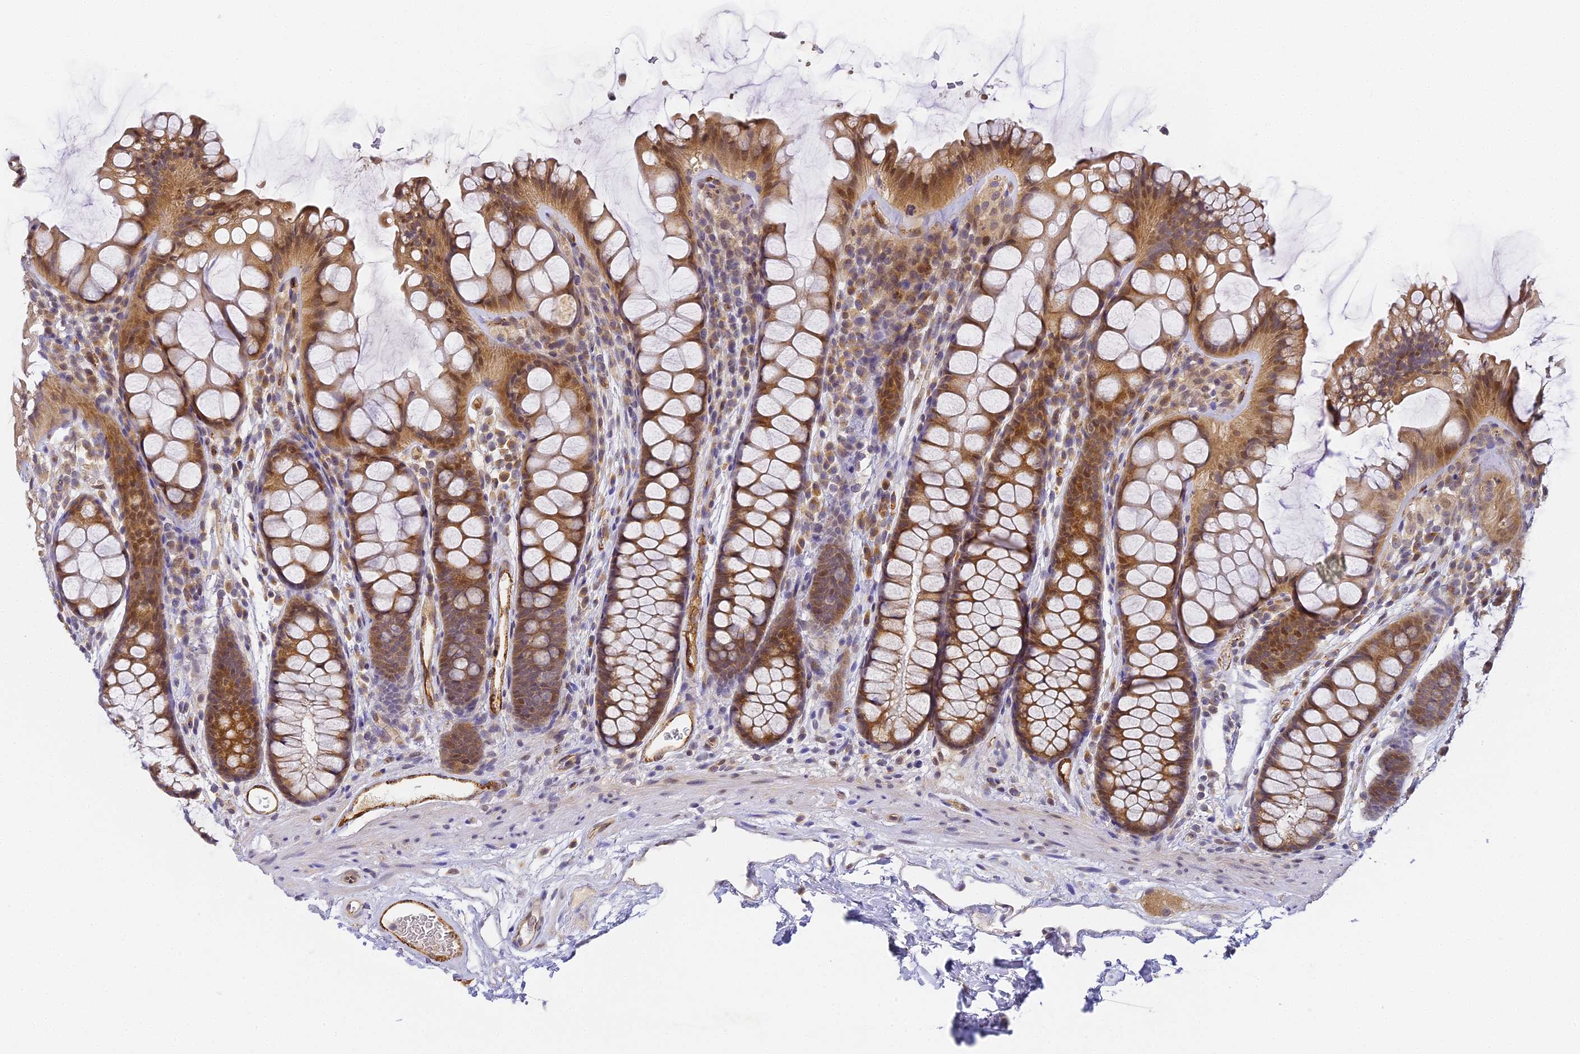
{"staining": {"intensity": "moderate", "quantity": ">75%", "location": "cytoplasmic/membranous"}, "tissue": "colon", "cell_type": "Endothelial cells", "image_type": "normal", "snomed": [{"axis": "morphology", "description": "Normal tissue, NOS"}, {"axis": "topography", "description": "Colon"}], "caption": "A medium amount of moderate cytoplasmic/membranous expression is seen in about >75% of endothelial cells in unremarkable colon.", "gene": "DNAAF10", "patient": {"sex": "female", "age": 82}}